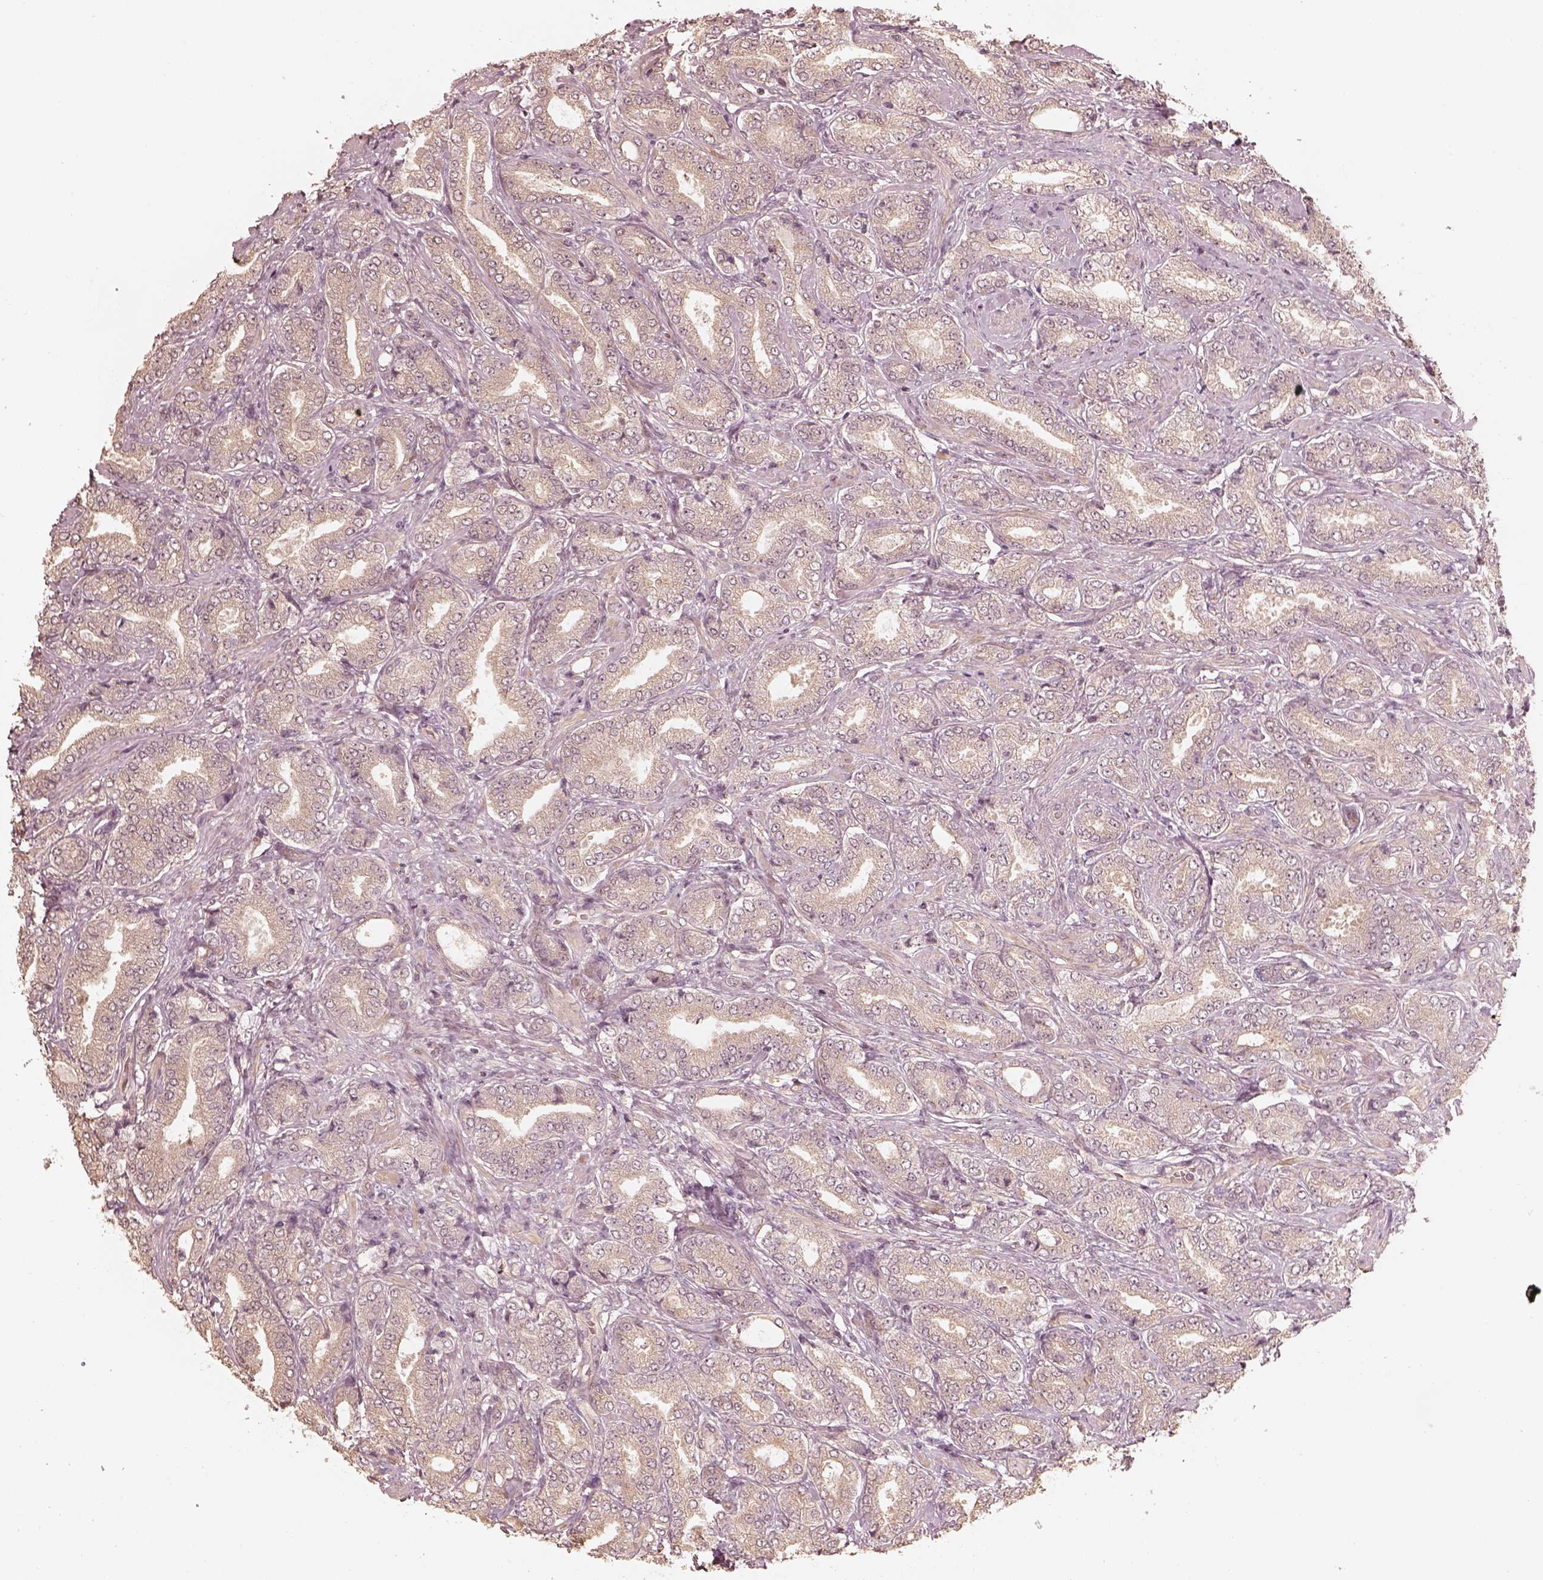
{"staining": {"intensity": "weak", "quantity": "<25%", "location": "cytoplasmic/membranous"}, "tissue": "prostate cancer", "cell_type": "Tumor cells", "image_type": "cancer", "snomed": [{"axis": "morphology", "description": "Adenocarcinoma, NOS"}, {"axis": "topography", "description": "Prostate"}], "caption": "An immunohistochemistry (IHC) histopathology image of adenocarcinoma (prostate) is shown. There is no staining in tumor cells of adenocarcinoma (prostate).", "gene": "KIF5C", "patient": {"sex": "male", "age": 64}}